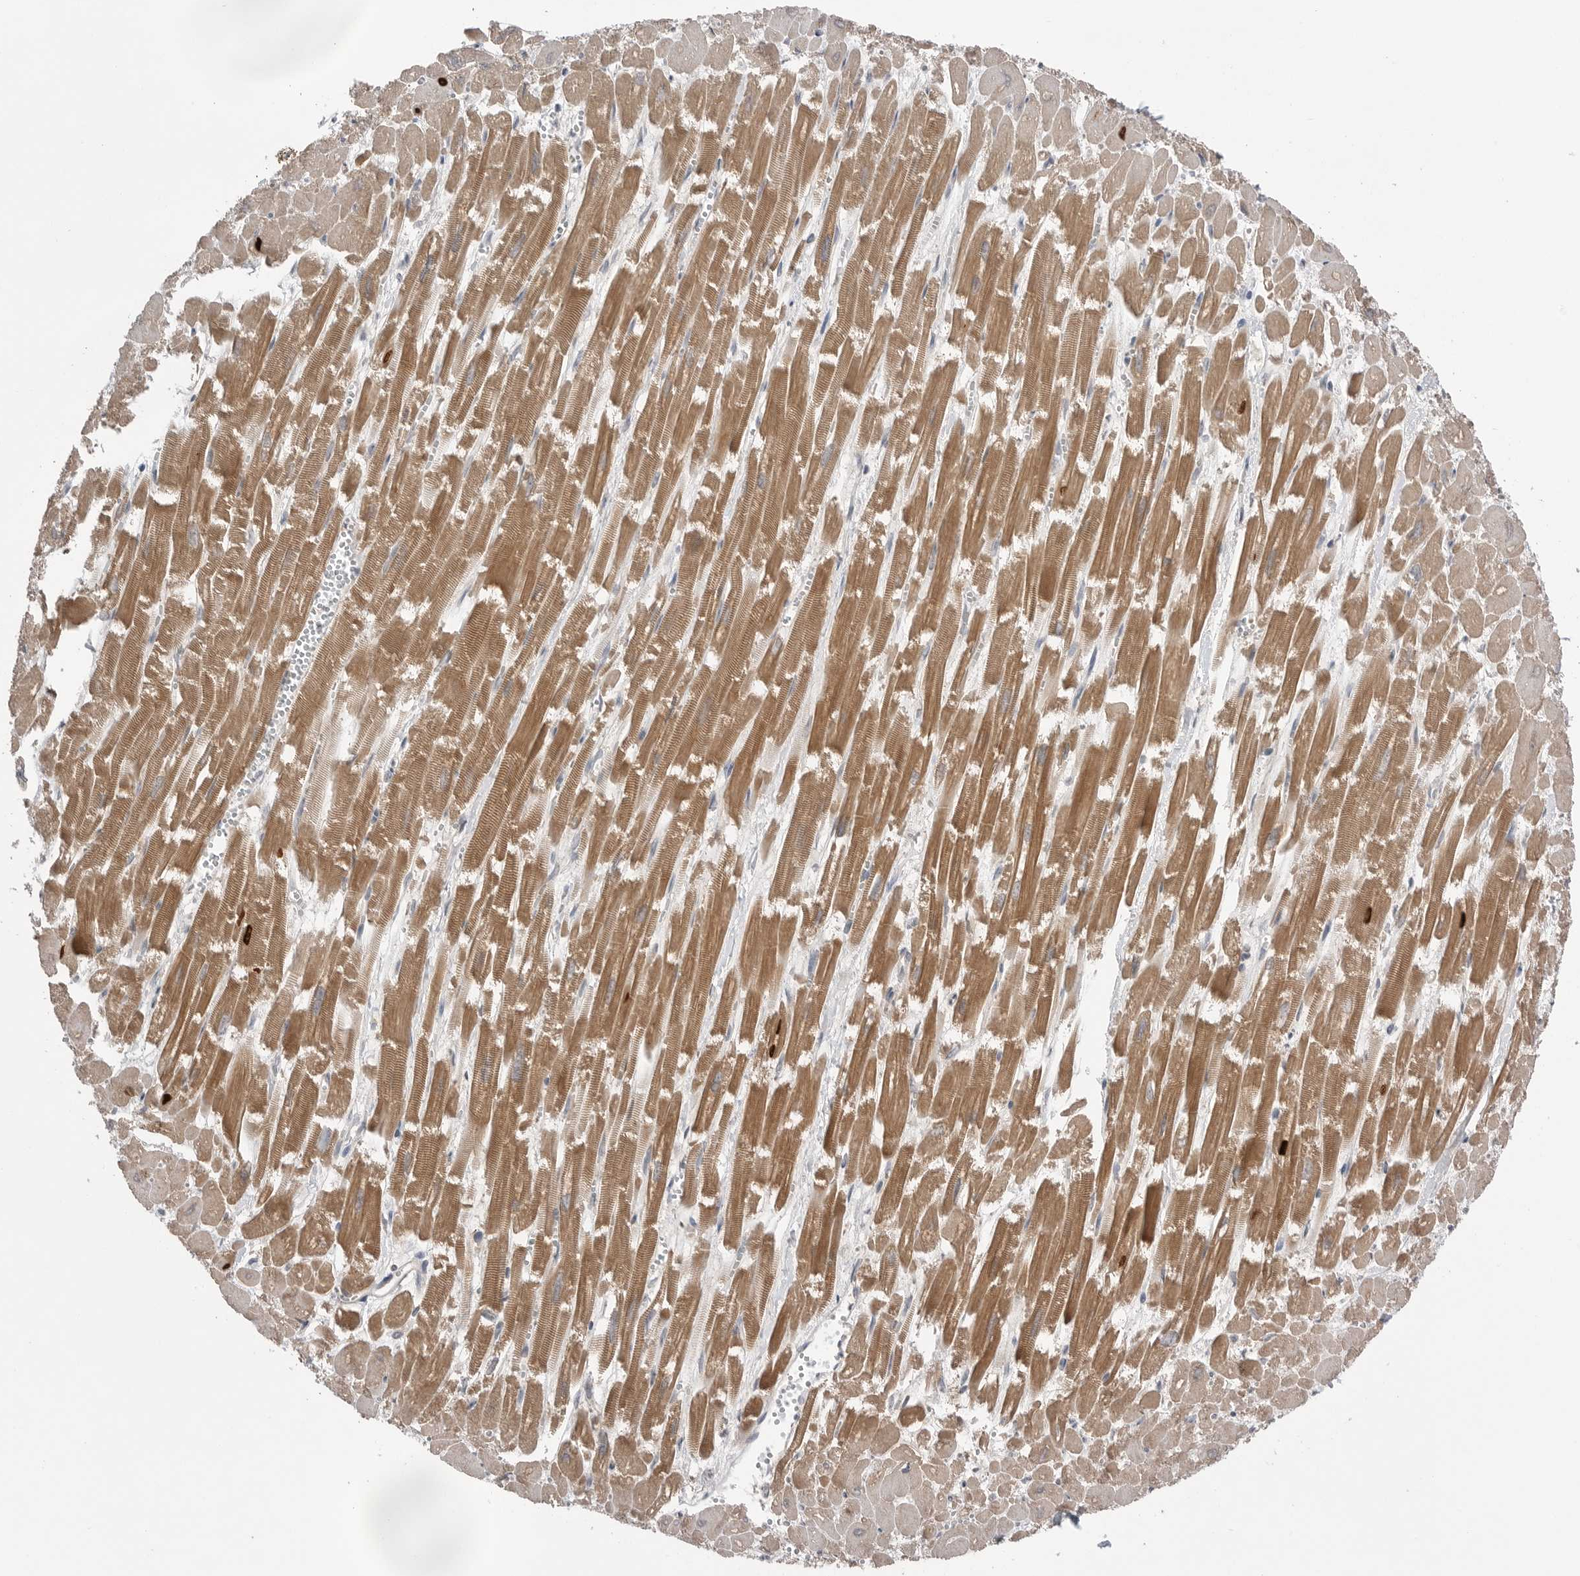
{"staining": {"intensity": "moderate", "quantity": ">75%", "location": "cytoplasmic/membranous"}, "tissue": "heart muscle", "cell_type": "Cardiomyocytes", "image_type": "normal", "snomed": [{"axis": "morphology", "description": "Normal tissue, NOS"}, {"axis": "topography", "description": "Heart"}], "caption": "Heart muscle stained with DAB immunohistochemistry (IHC) reveals medium levels of moderate cytoplasmic/membranous staining in approximately >75% of cardiomyocytes. (Stains: DAB (3,3'-diaminobenzidine) in brown, nuclei in blue, Microscopy: brightfield microscopy at high magnification).", "gene": "NTAQ1", "patient": {"sex": "male", "age": 54}}